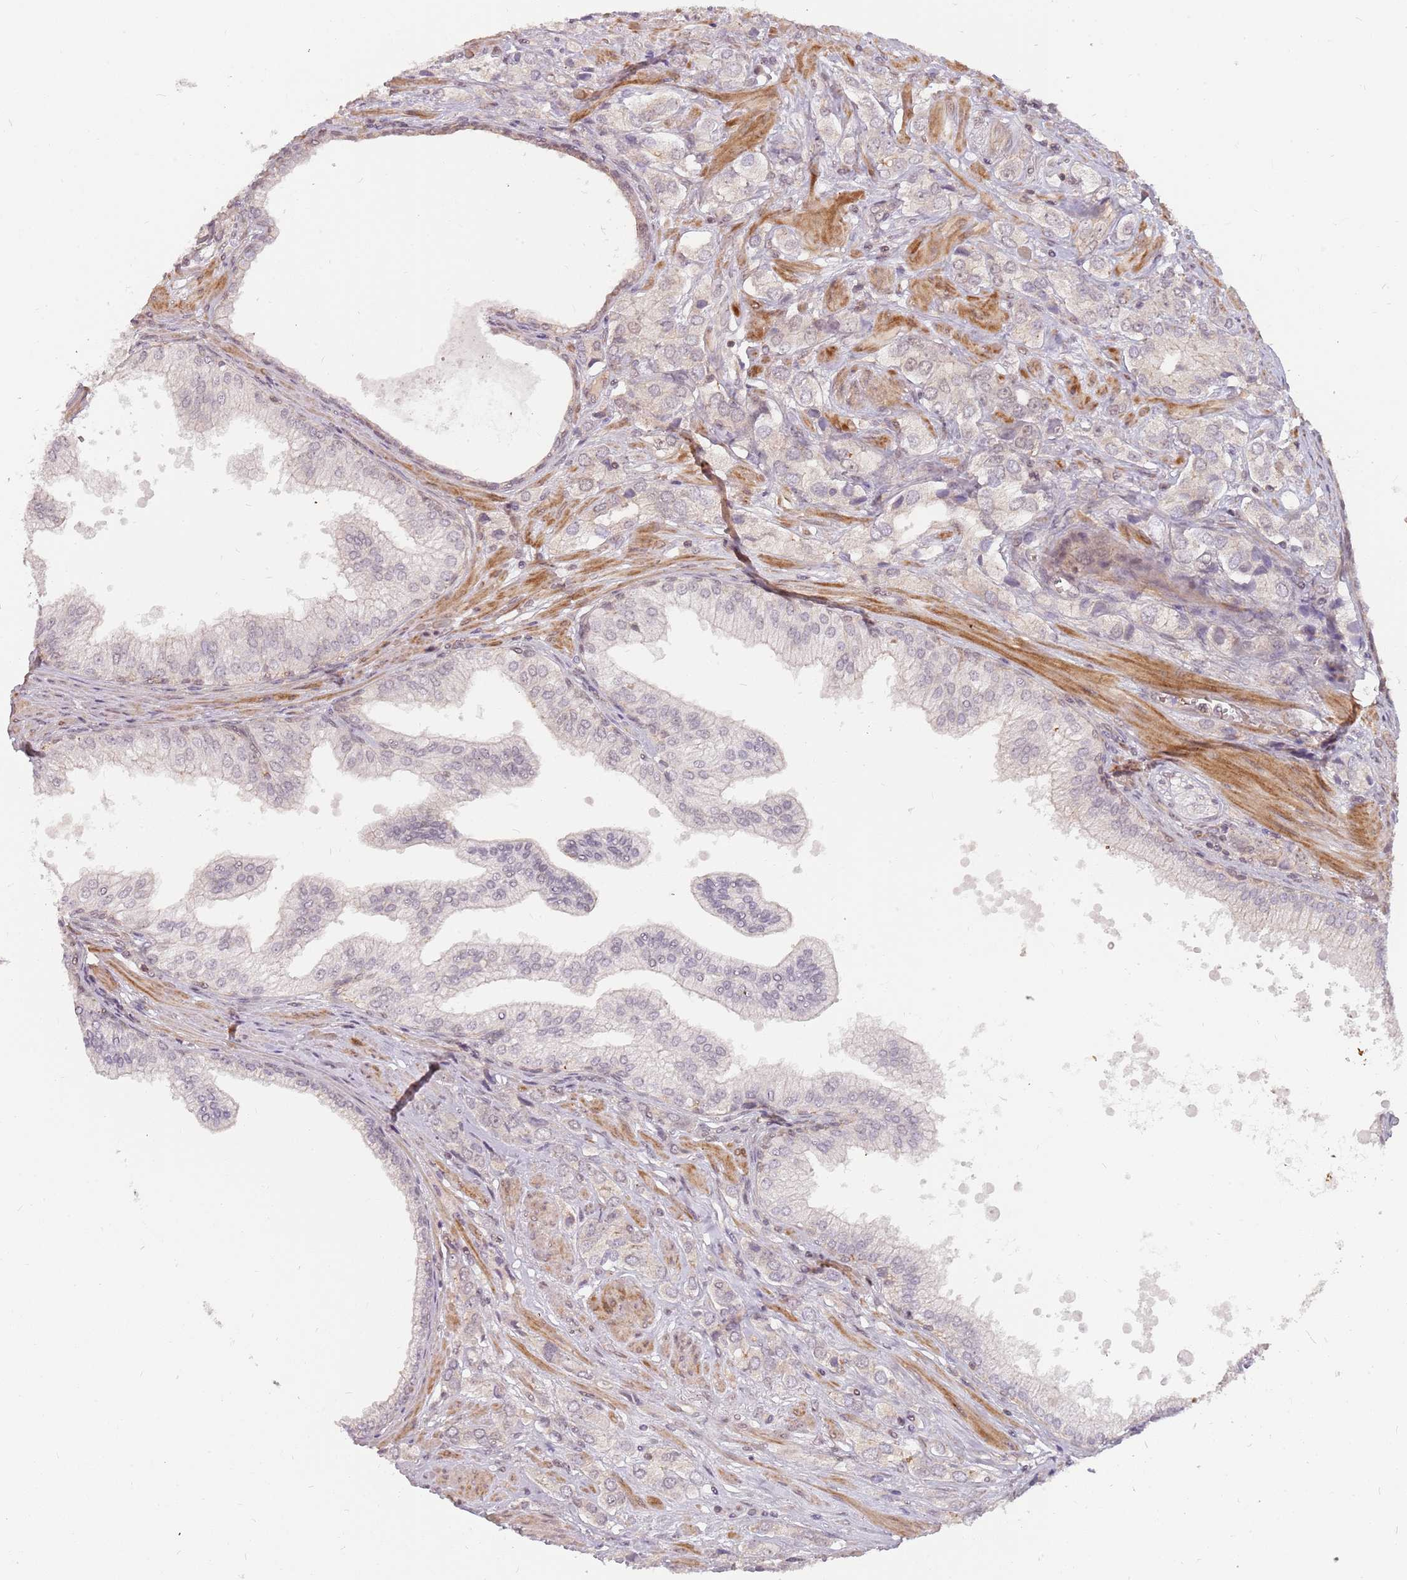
{"staining": {"intensity": "negative", "quantity": "none", "location": "none"}, "tissue": "prostate cancer", "cell_type": "Tumor cells", "image_type": "cancer", "snomed": [{"axis": "morphology", "description": "Adenocarcinoma, High grade"}, {"axis": "topography", "description": "Prostate and seminal vesicle, NOS"}], "caption": "Image shows no protein positivity in tumor cells of prostate high-grade adenocarcinoma tissue.", "gene": "PPP1R14C", "patient": {"sex": "male", "age": 64}}